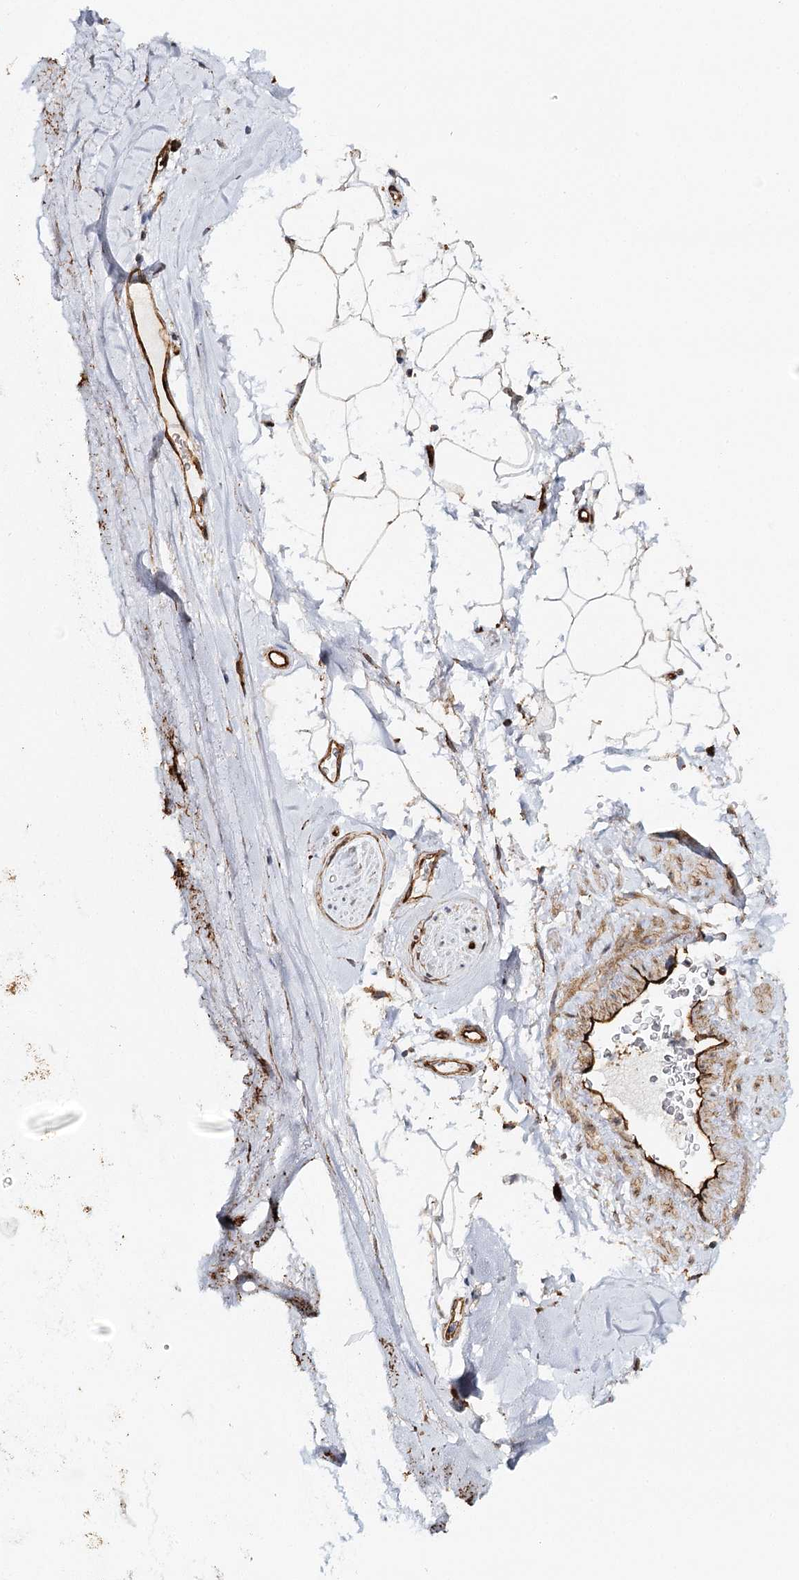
{"staining": {"intensity": "moderate", "quantity": "25%-75%", "location": "cytoplasmic/membranous"}, "tissue": "adipose tissue", "cell_type": "Adipocytes", "image_type": "normal", "snomed": [{"axis": "morphology", "description": "Normal tissue, NOS"}, {"axis": "topography", "description": "Cartilage tissue"}, {"axis": "topography", "description": "Bronchus"}], "caption": "Immunohistochemistry histopathology image of unremarkable adipose tissue: human adipose tissue stained using immunohistochemistry (IHC) reveals medium levels of moderate protein expression localized specifically in the cytoplasmic/membranous of adipocytes, appearing as a cytoplasmic/membranous brown color.", "gene": "MKNK1", "patient": {"sex": "female", "age": 73}}